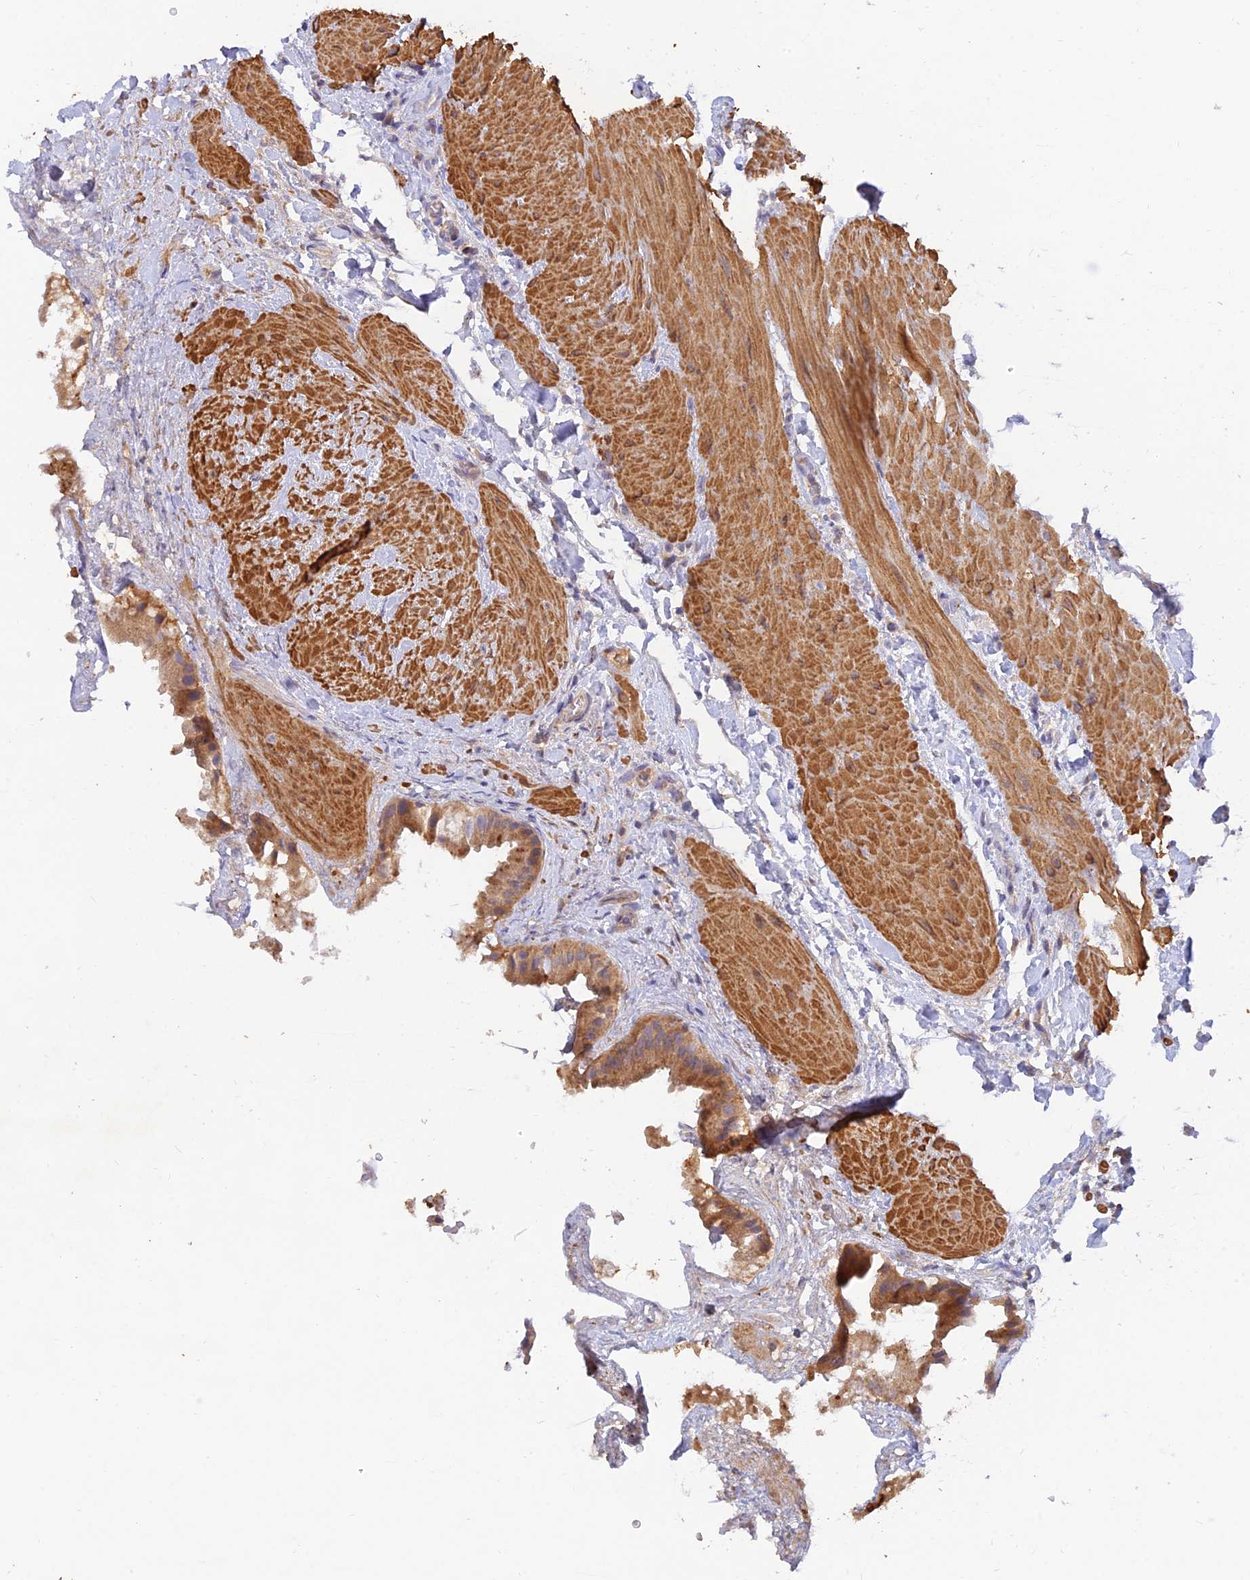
{"staining": {"intensity": "moderate", "quantity": "25%-75%", "location": "cytoplasmic/membranous"}, "tissue": "gallbladder", "cell_type": "Glandular cells", "image_type": "normal", "snomed": [{"axis": "morphology", "description": "Normal tissue, NOS"}, {"axis": "topography", "description": "Gallbladder"}], "caption": "The micrograph displays immunohistochemical staining of normal gallbladder. There is moderate cytoplasmic/membranous expression is identified in about 25%-75% of glandular cells.", "gene": "ACSM5", "patient": {"sex": "male", "age": 55}}